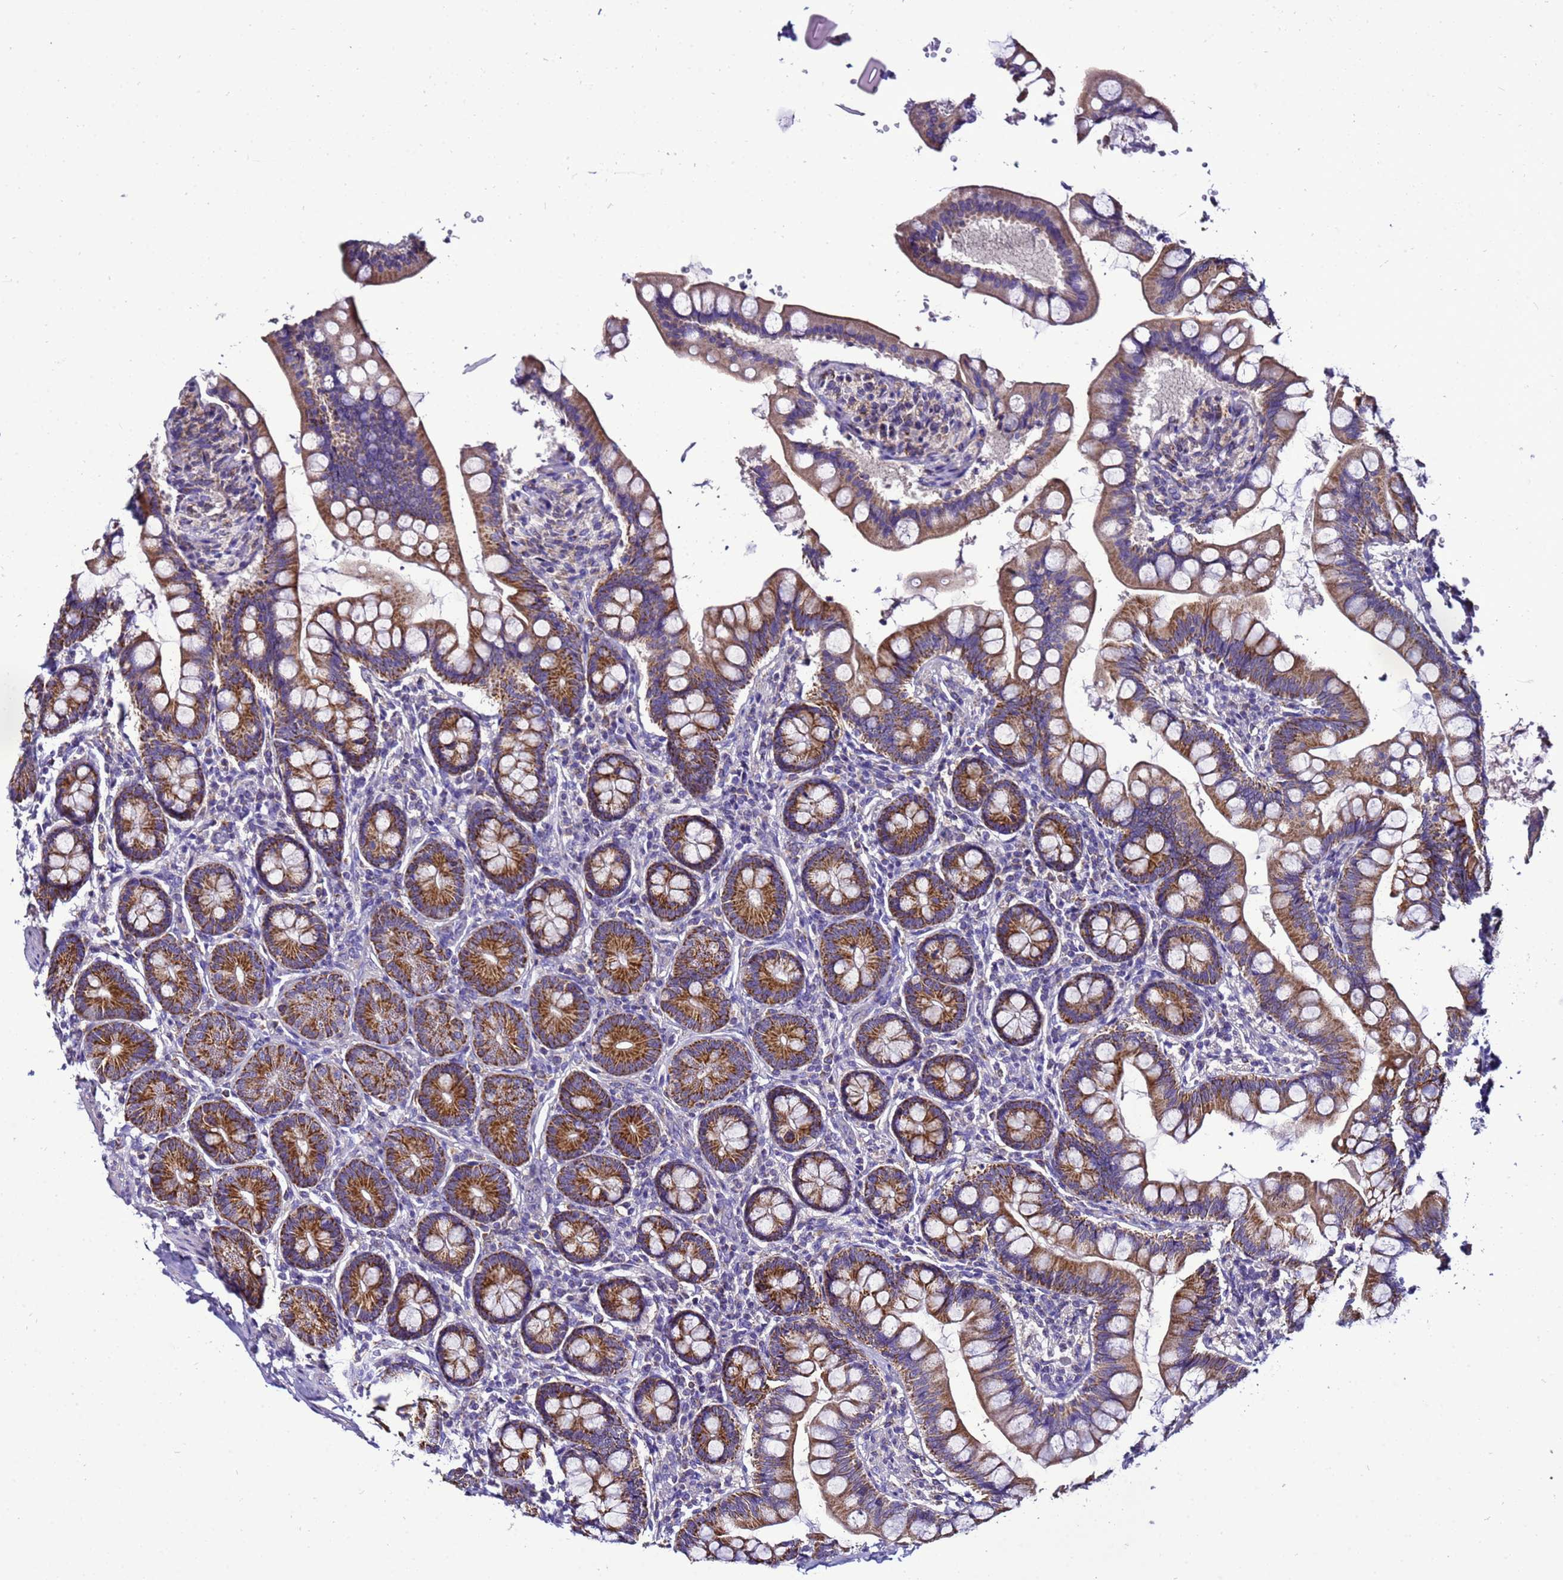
{"staining": {"intensity": "strong", "quantity": ">75%", "location": "cytoplasmic/membranous"}, "tissue": "small intestine", "cell_type": "Glandular cells", "image_type": "normal", "snomed": [{"axis": "morphology", "description": "Normal tissue, NOS"}, {"axis": "topography", "description": "Small intestine"}], "caption": "Protein expression analysis of unremarkable small intestine shows strong cytoplasmic/membranous expression in about >75% of glandular cells. (IHC, brightfield microscopy, high magnification).", "gene": "HIGD2A", "patient": {"sex": "male", "age": 7}}